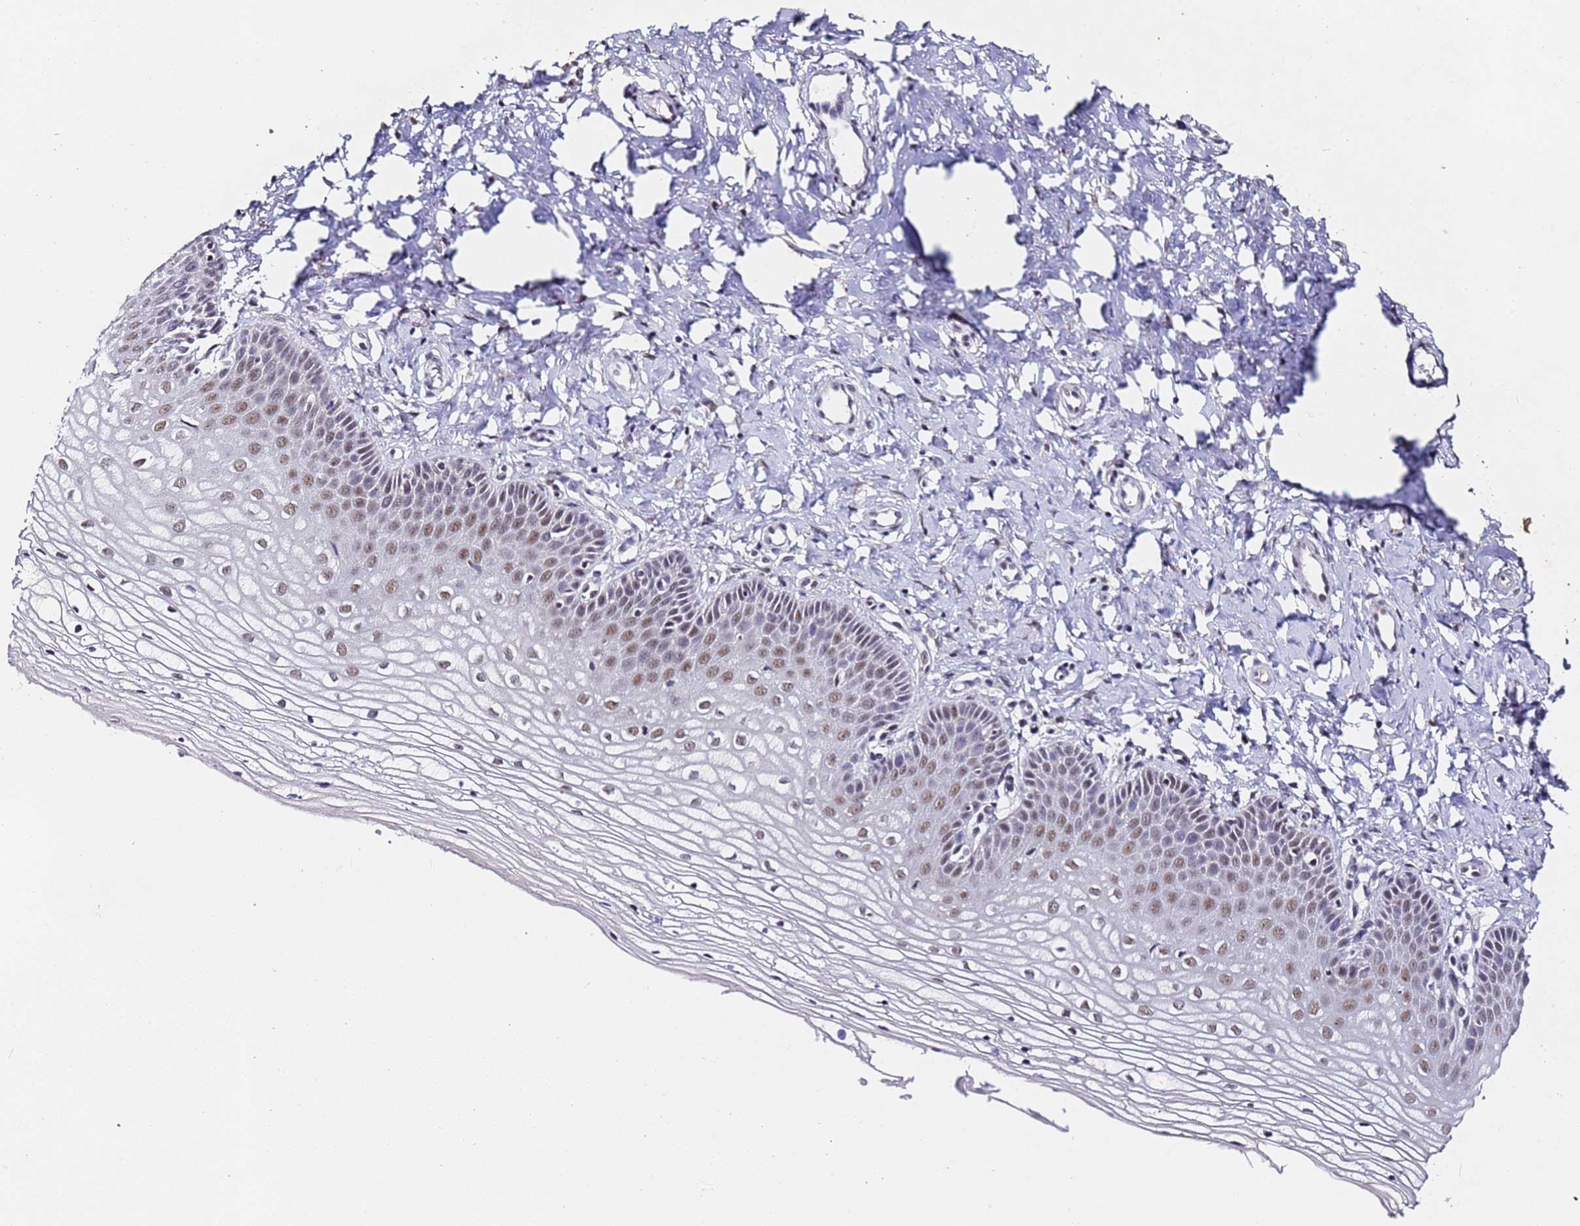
{"staining": {"intensity": "moderate", "quantity": ">75%", "location": "nuclear"}, "tissue": "vagina", "cell_type": "Squamous epithelial cells", "image_type": "normal", "snomed": [{"axis": "morphology", "description": "Normal tissue, NOS"}, {"axis": "topography", "description": "Vagina"}], "caption": "IHC (DAB) staining of unremarkable human vagina reveals moderate nuclear protein expression in about >75% of squamous epithelial cells.", "gene": "FNBP4", "patient": {"sex": "female", "age": 68}}